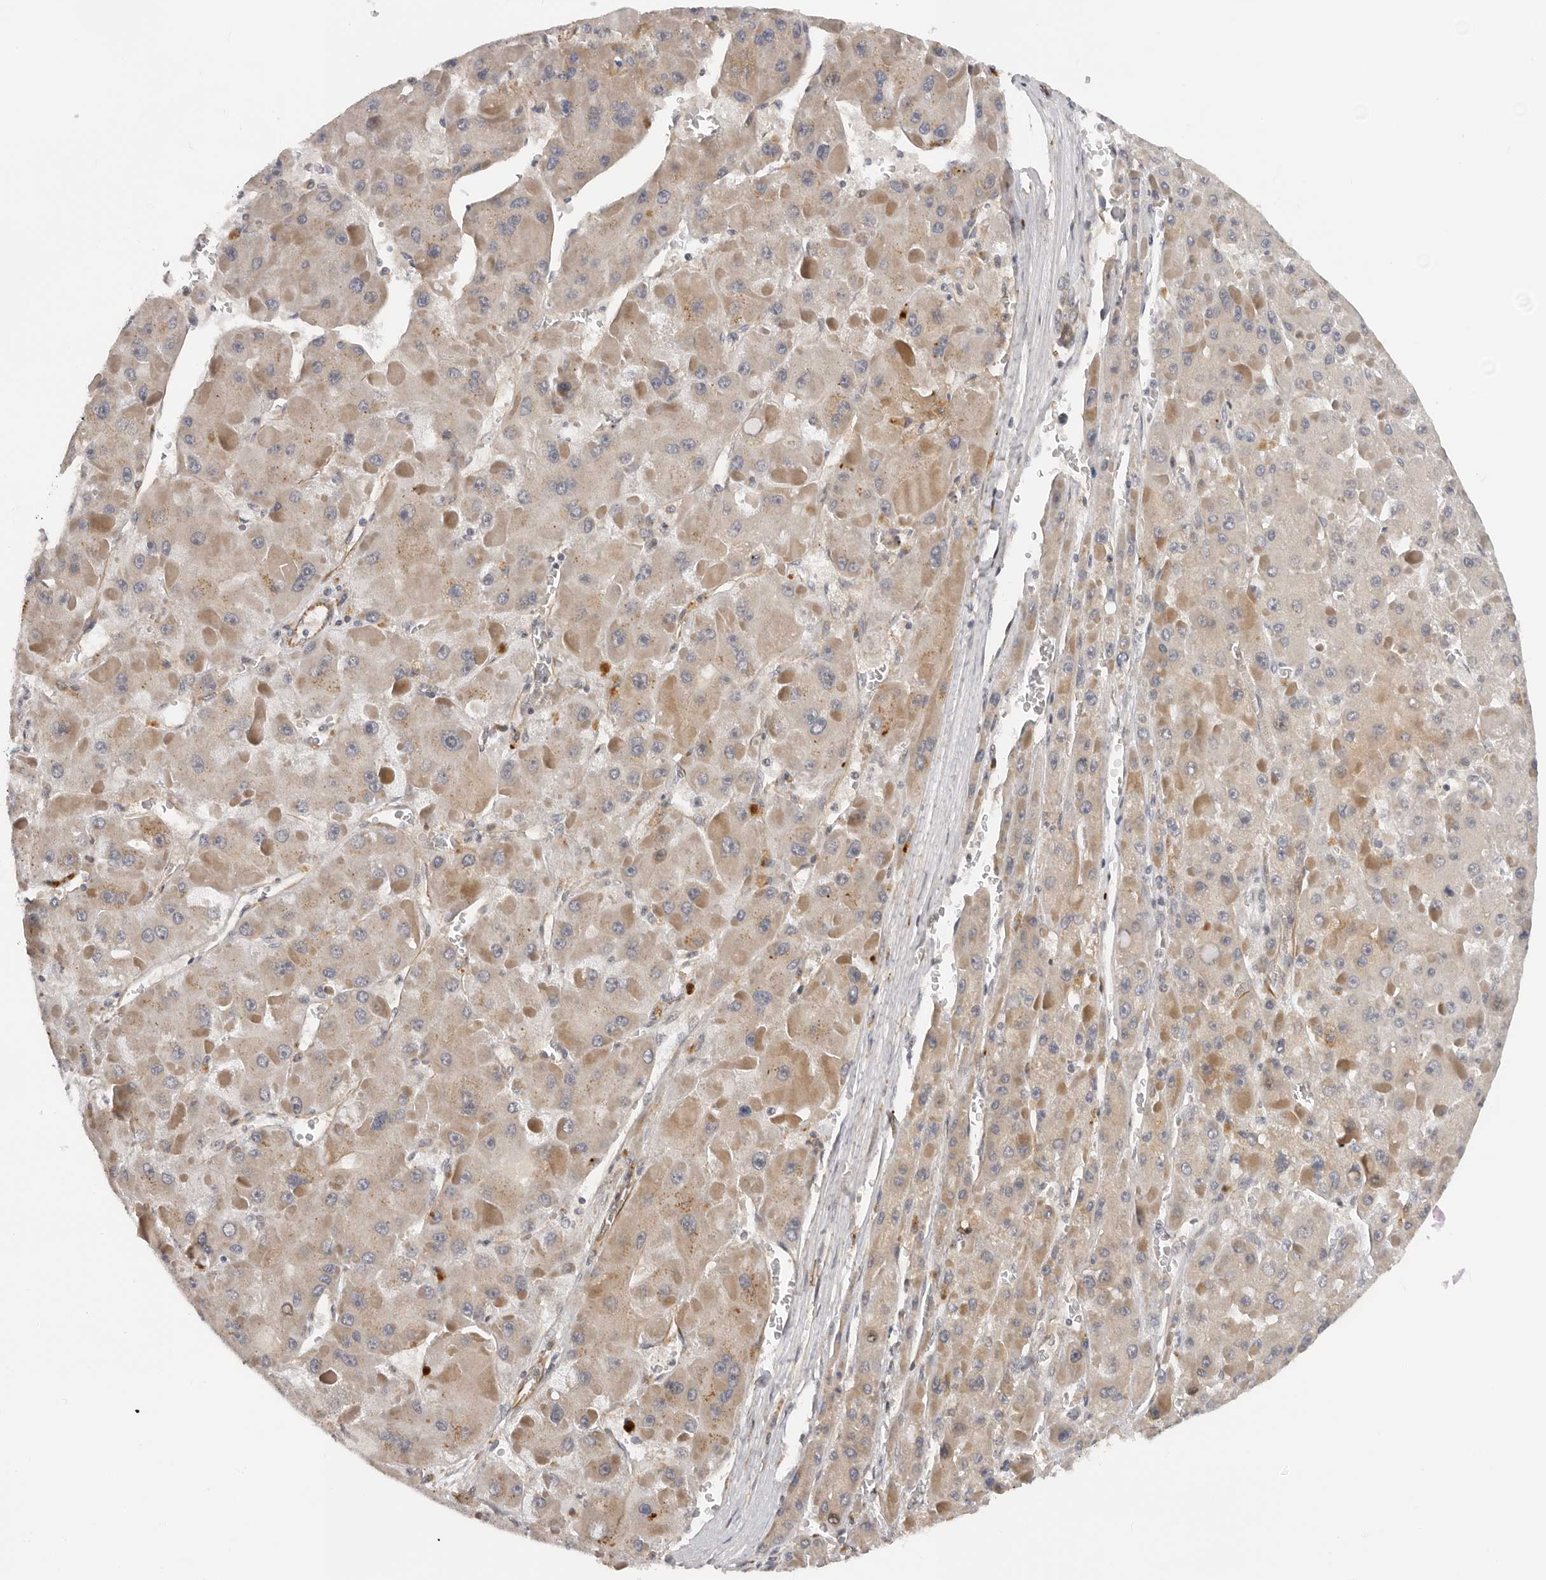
{"staining": {"intensity": "moderate", "quantity": "25%-75%", "location": "cytoplasmic/membranous"}, "tissue": "liver cancer", "cell_type": "Tumor cells", "image_type": "cancer", "snomed": [{"axis": "morphology", "description": "Carcinoma, Hepatocellular, NOS"}, {"axis": "topography", "description": "Liver"}], "caption": "Human liver hepatocellular carcinoma stained with a protein marker exhibits moderate staining in tumor cells.", "gene": "RNF157", "patient": {"sex": "female", "age": 73}}